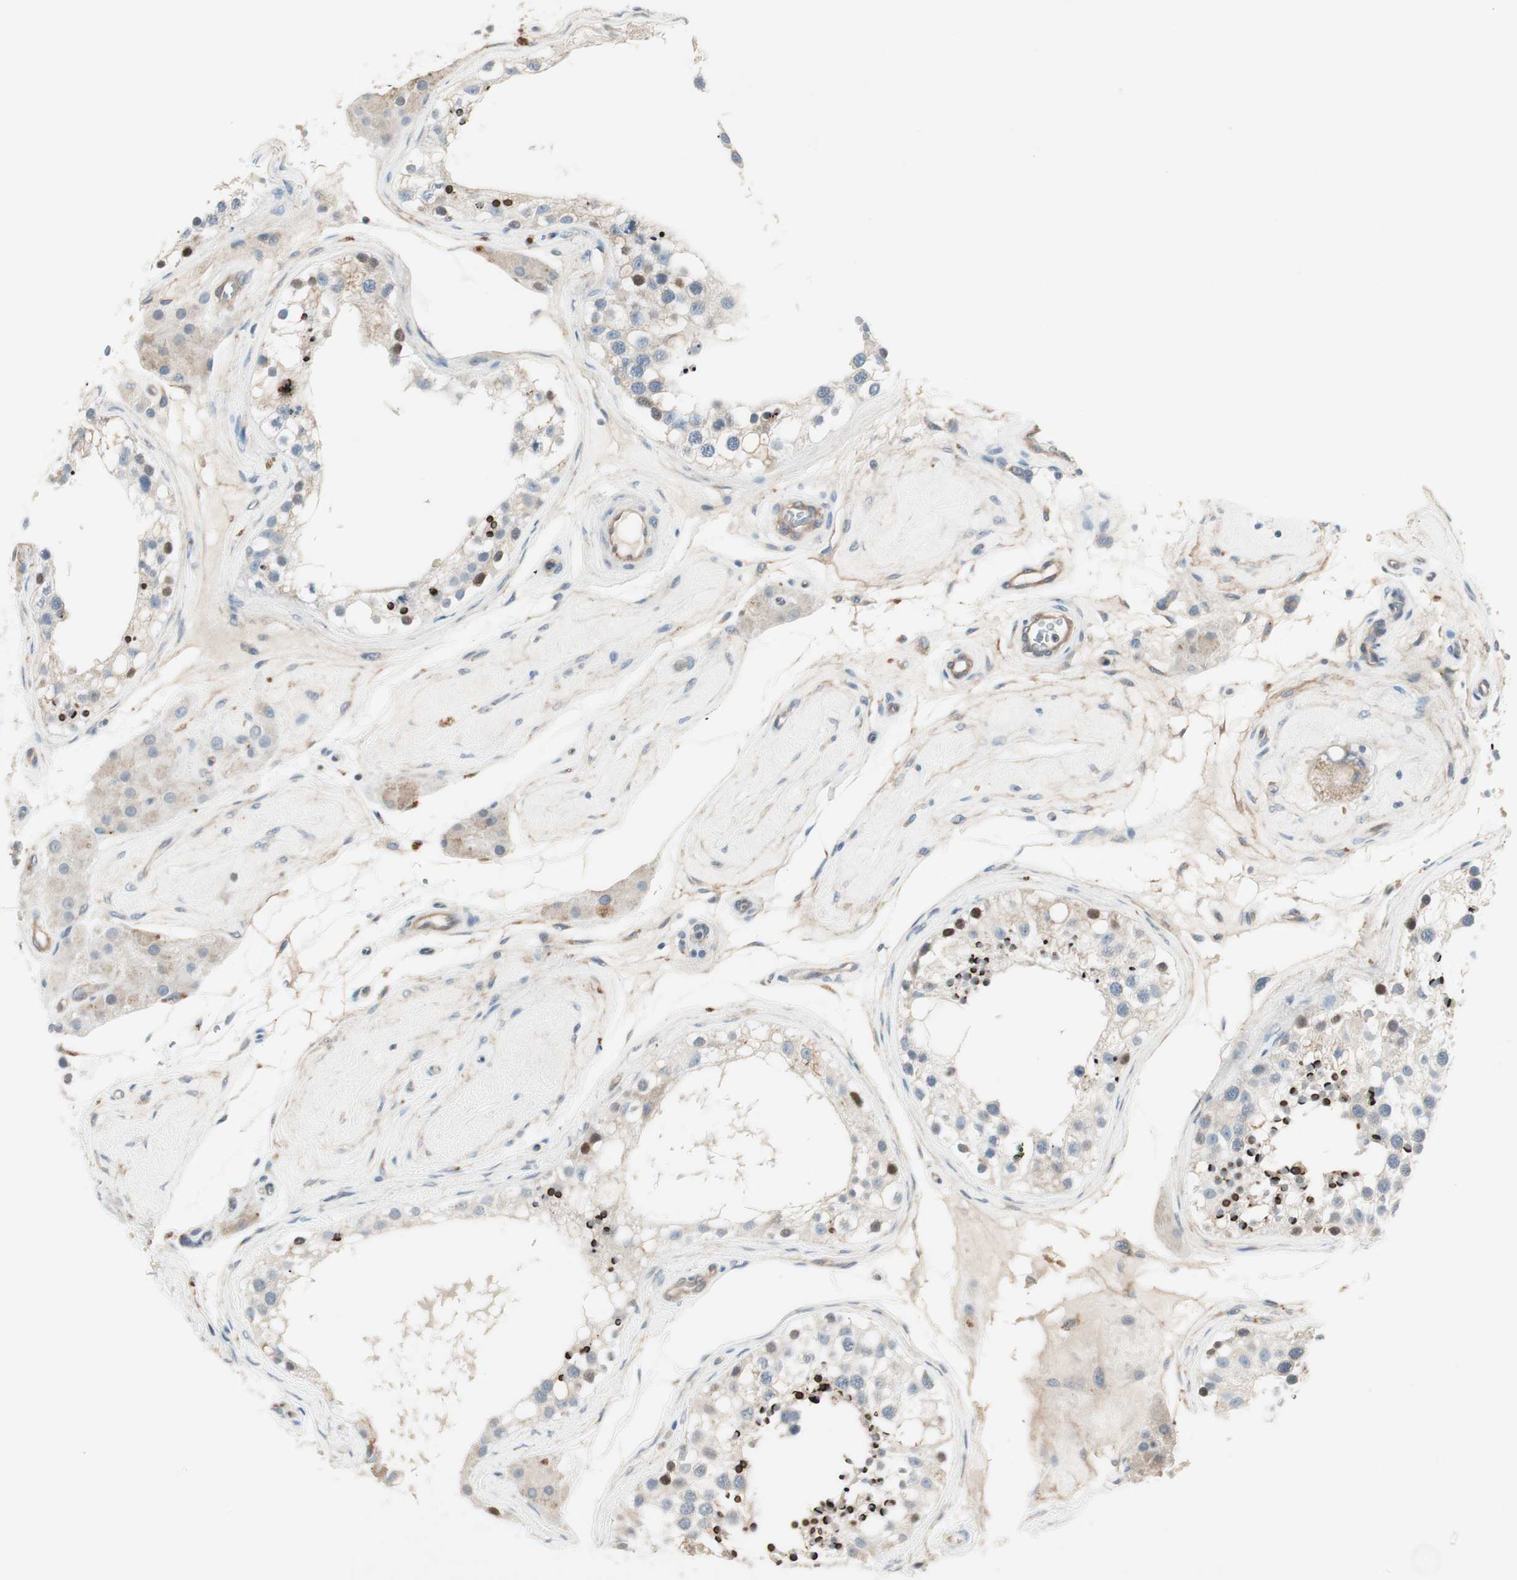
{"staining": {"intensity": "strong", "quantity": "<25%", "location": "cytoplasmic/membranous,nuclear"}, "tissue": "testis", "cell_type": "Cells in seminiferous ducts", "image_type": "normal", "snomed": [{"axis": "morphology", "description": "Normal tissue, NOS"}, {"axis": "topography", "description": "Testis"}], "caption": "IHC micrograph of normal testis: human testis stained using immunohistochemistry reveals medium levels of strong protein expression localized specifically in the cytoplasmic/membranous,nuclear of cells in seminiferous ducts, appearing as a cytoplasmic/membranous,nuclear brown color.", "gene": "ITGB4", "patient": {"sex": "male", "age": 68}}